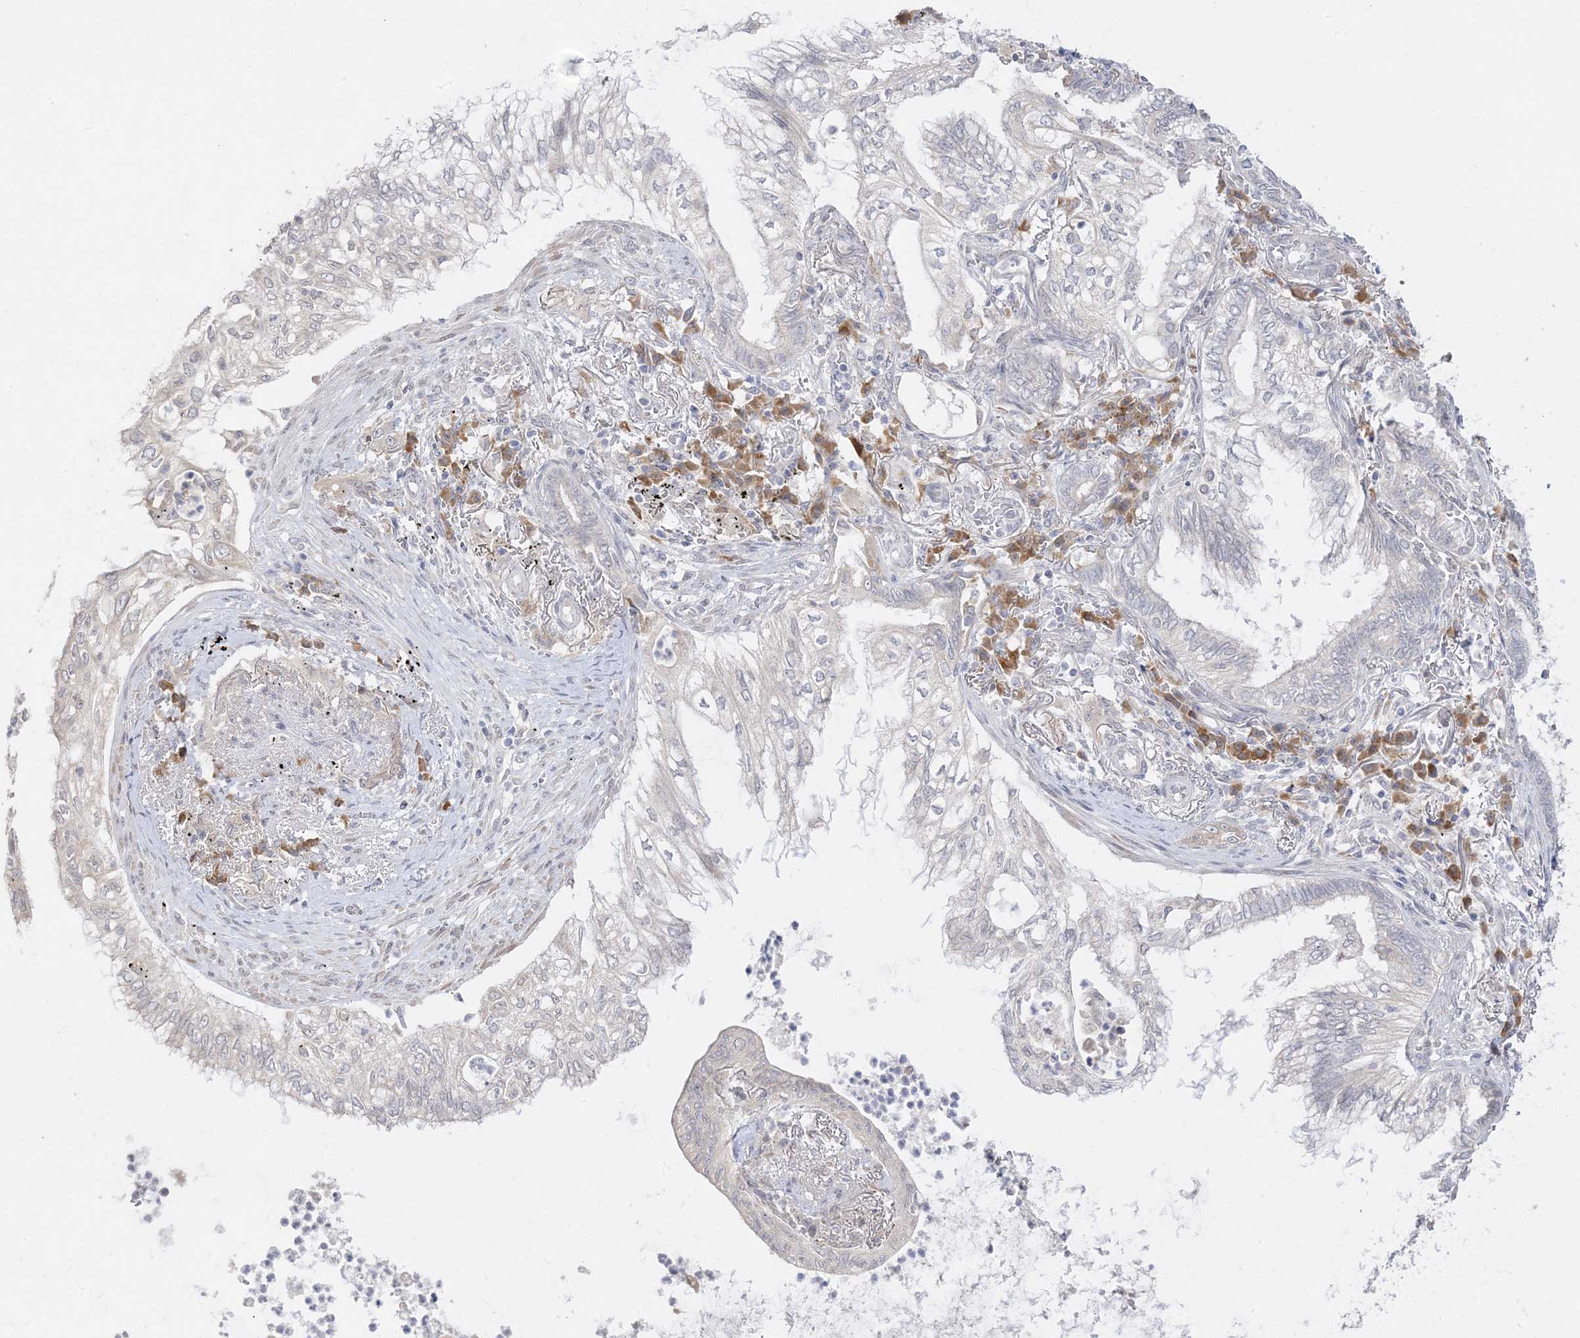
{"staining": {"intensity": "negative", "quantity": "none", "location": "none"}, "tissue": "lung cancer", "cell_type": "Tumor cells", "image_type": "cancer", "snomed": [{"axis": "morphology", "description": "Adenocarcinoma, NOS"}, {"axis": "topography", "description": "Lung"}], "caption": "An immunohistochemistry histopathology image of lung cancer (adenocarcinoma) is shown. There is no staining in tumor cells of lung cancer (adenocarcinoma).", "gene": "C2CD2", "patient": {"sex": "female", "age": 70}}